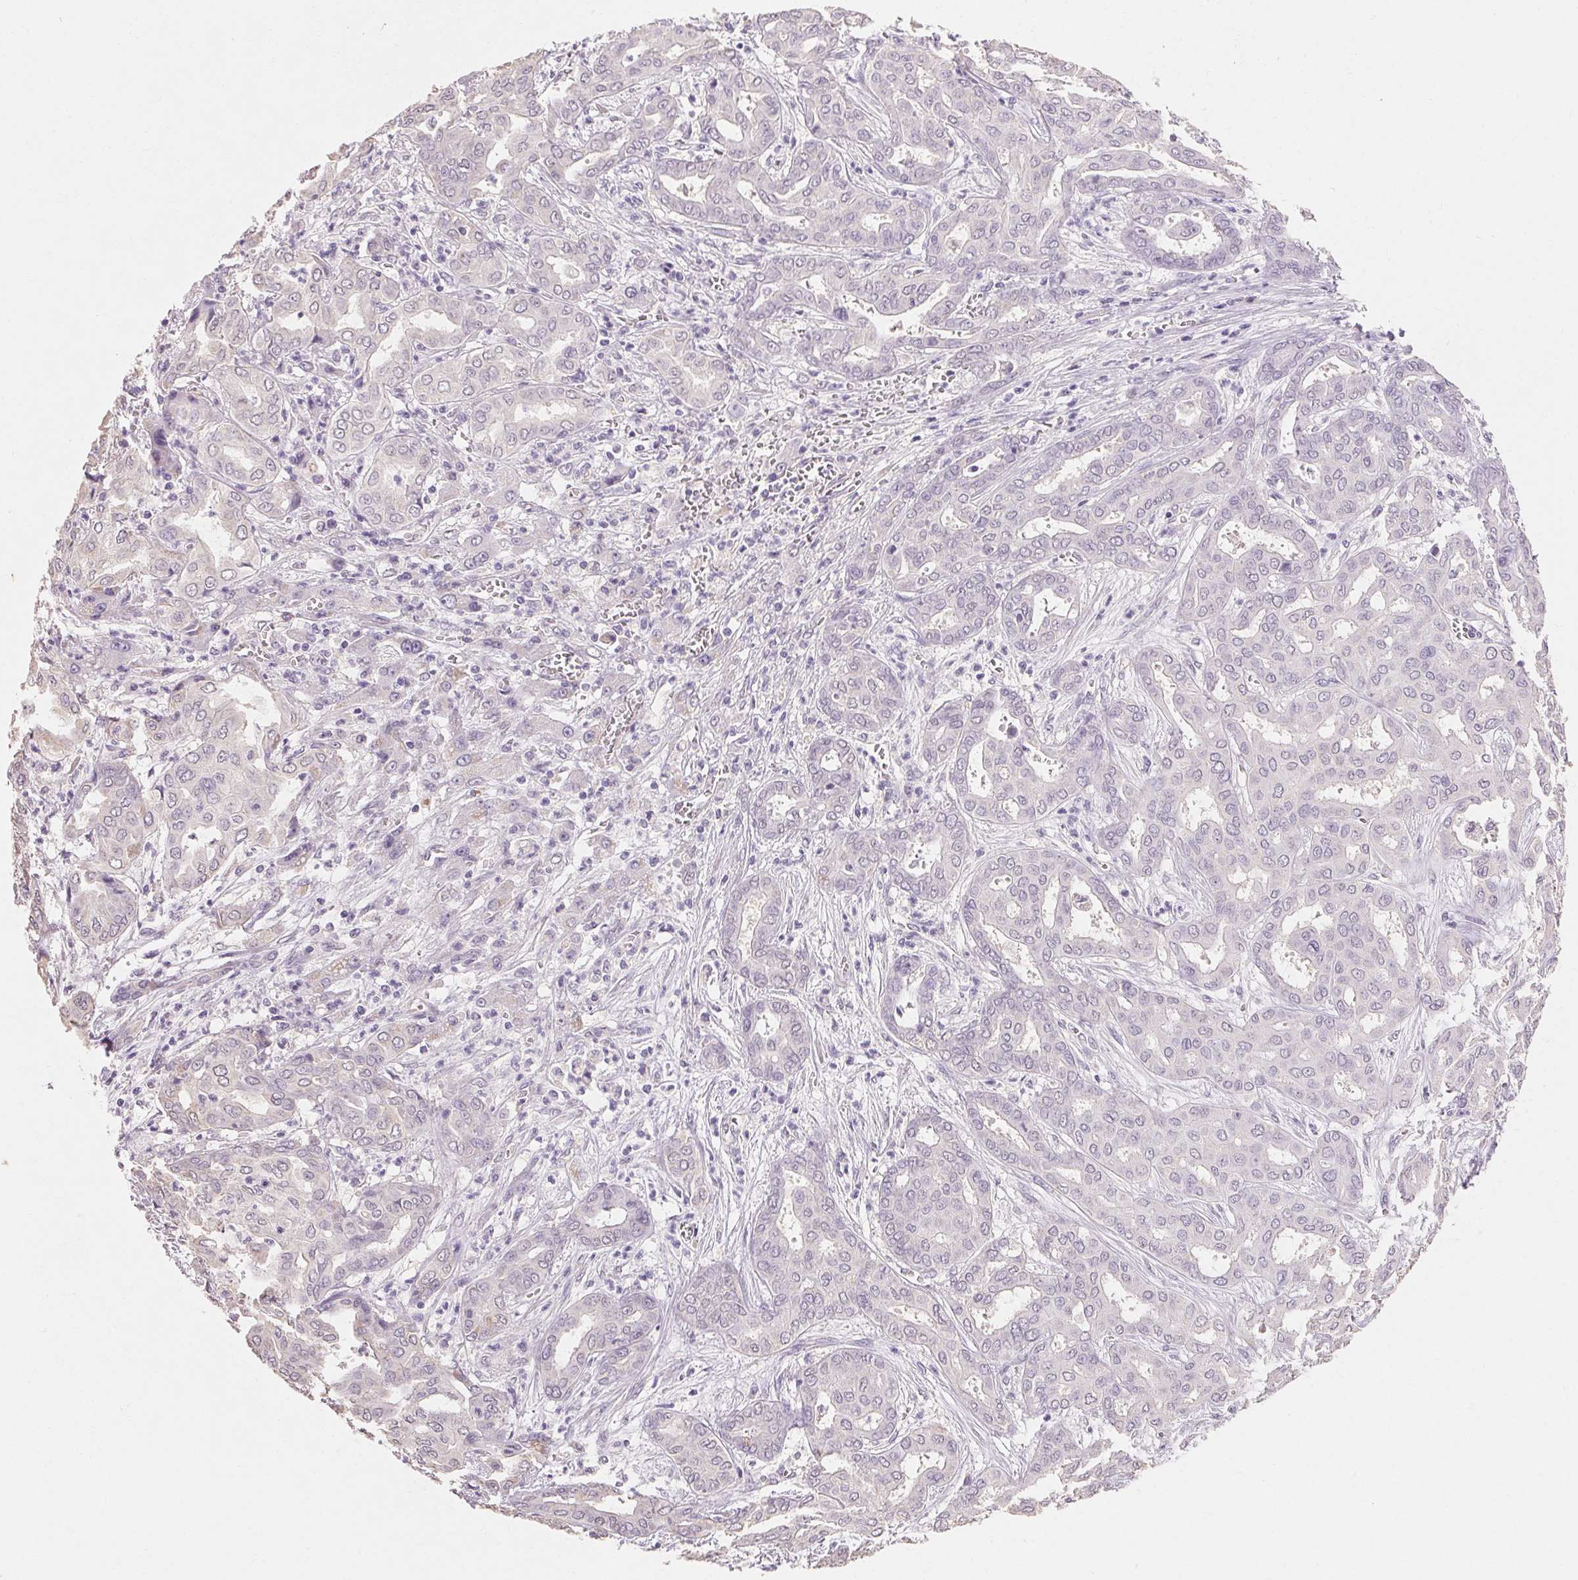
{"staining": {"intensity": "negative", "quantity": "none", "location": "none"}, "tissue": "liver cancer", "cell_type": "Tumor cells", "image_type": "cancer", "snomed": [{"axis": "morphology", "description": "Cholangiocarcinoma"}, {"axis": "topography", "description": "Liver"}], "caption": "This is an immunohistochemistry image of liver cholangiocarcinoma. There is no positivity in tumor cells.", "gene": "MAP7D2", "patient": {"sex": "female", "age": 64}}